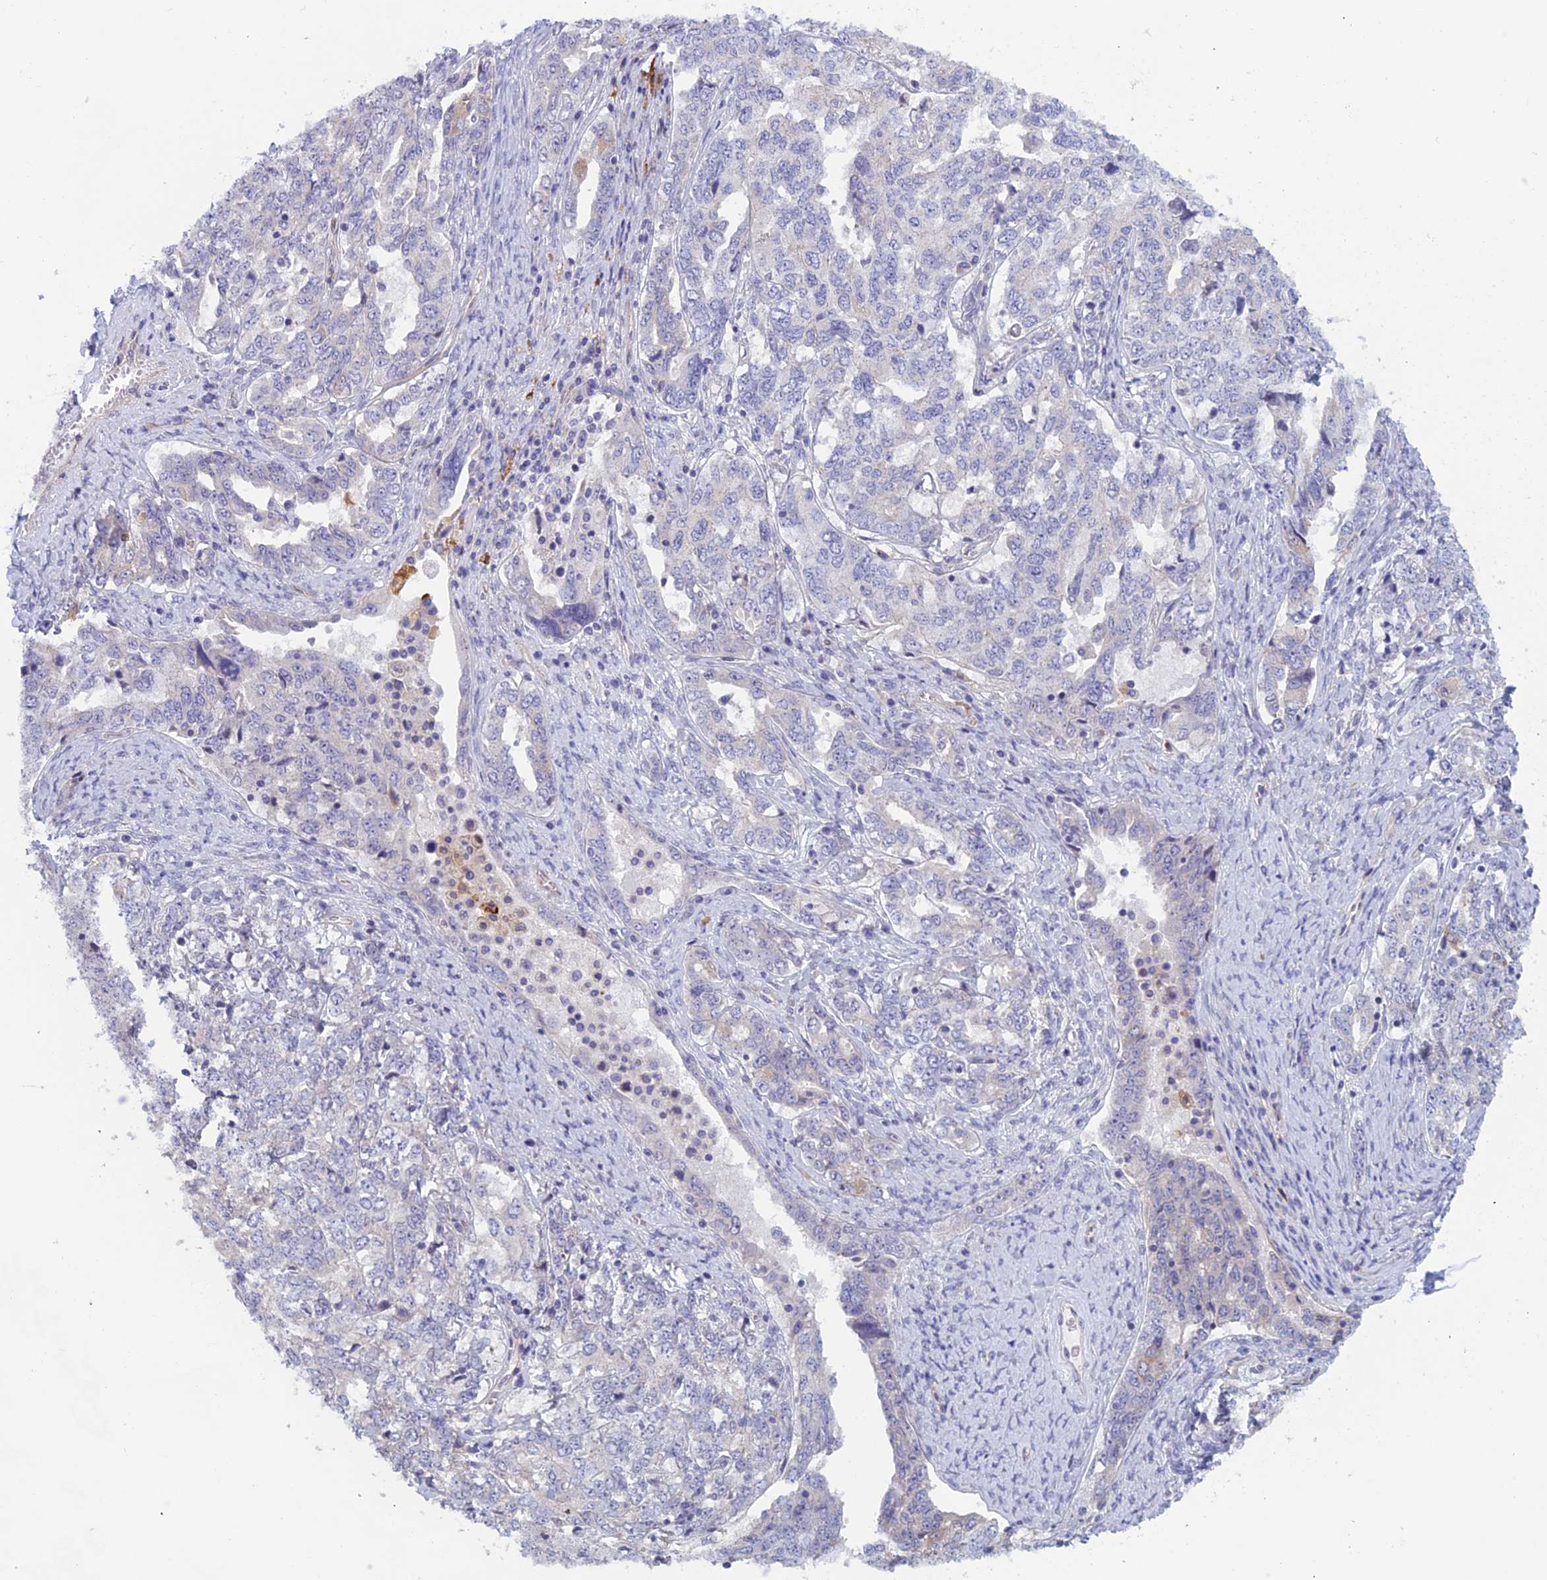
{"staining": {"intensity": "negative", "quantity": "none", "location": "none"}, "tissue": "ovarian cancer", "cell_type": "Tumor cells", "image_type": "cancer", "snomed": [{"axis": "morphology", "description": "Carcinoma, endometroid"}, {"axis": "topography", "description": "Ovary"}], "caption": "Immunohistochemical staining of ovarian endometroid carcinoma shows no significant positivity in tumor cells.", "gene": "CNOT6L", "patient": {"sex": "female", "age": 62}}